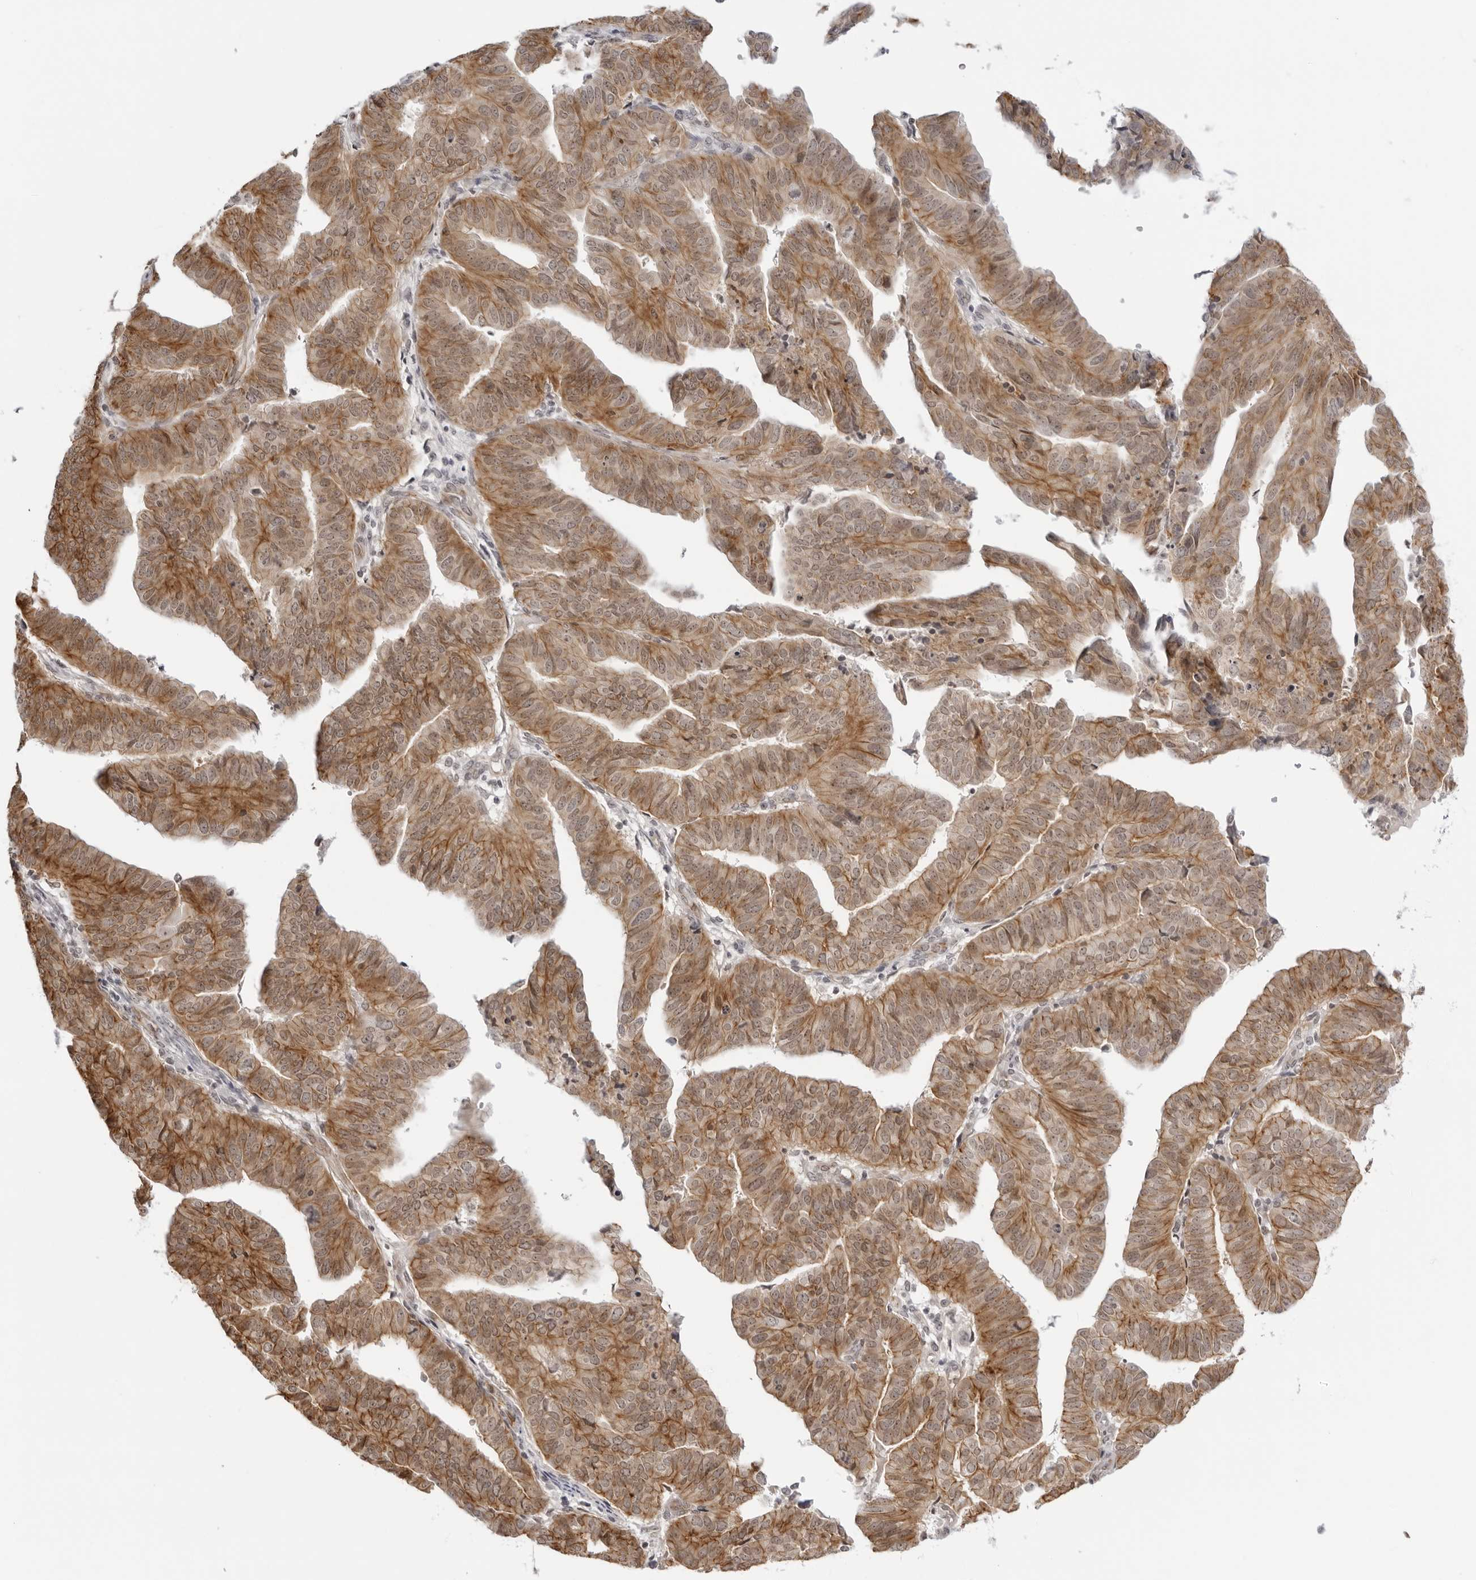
{"staining": {"intensity": "moderate", "quantity": ">75%", "location": "cytoplasmic/membranous"}, "tissue": "endometrial cancer", "cell_type": "Tumor cells", "image_type": "cancer", "snomed": [{"axis": "morphology", "description": "Adenocarcinoma, NOS"}, {"axis": "topography", "description": "Uterus"}], "caption": "Protein expression analysis of human endometrial cancer reveals moderate cytoplasmic/membranous positivity in about >75% of tumor cells.", "gene": "TRAPPC3", "patient": {"sex": "female", "age": 77}}